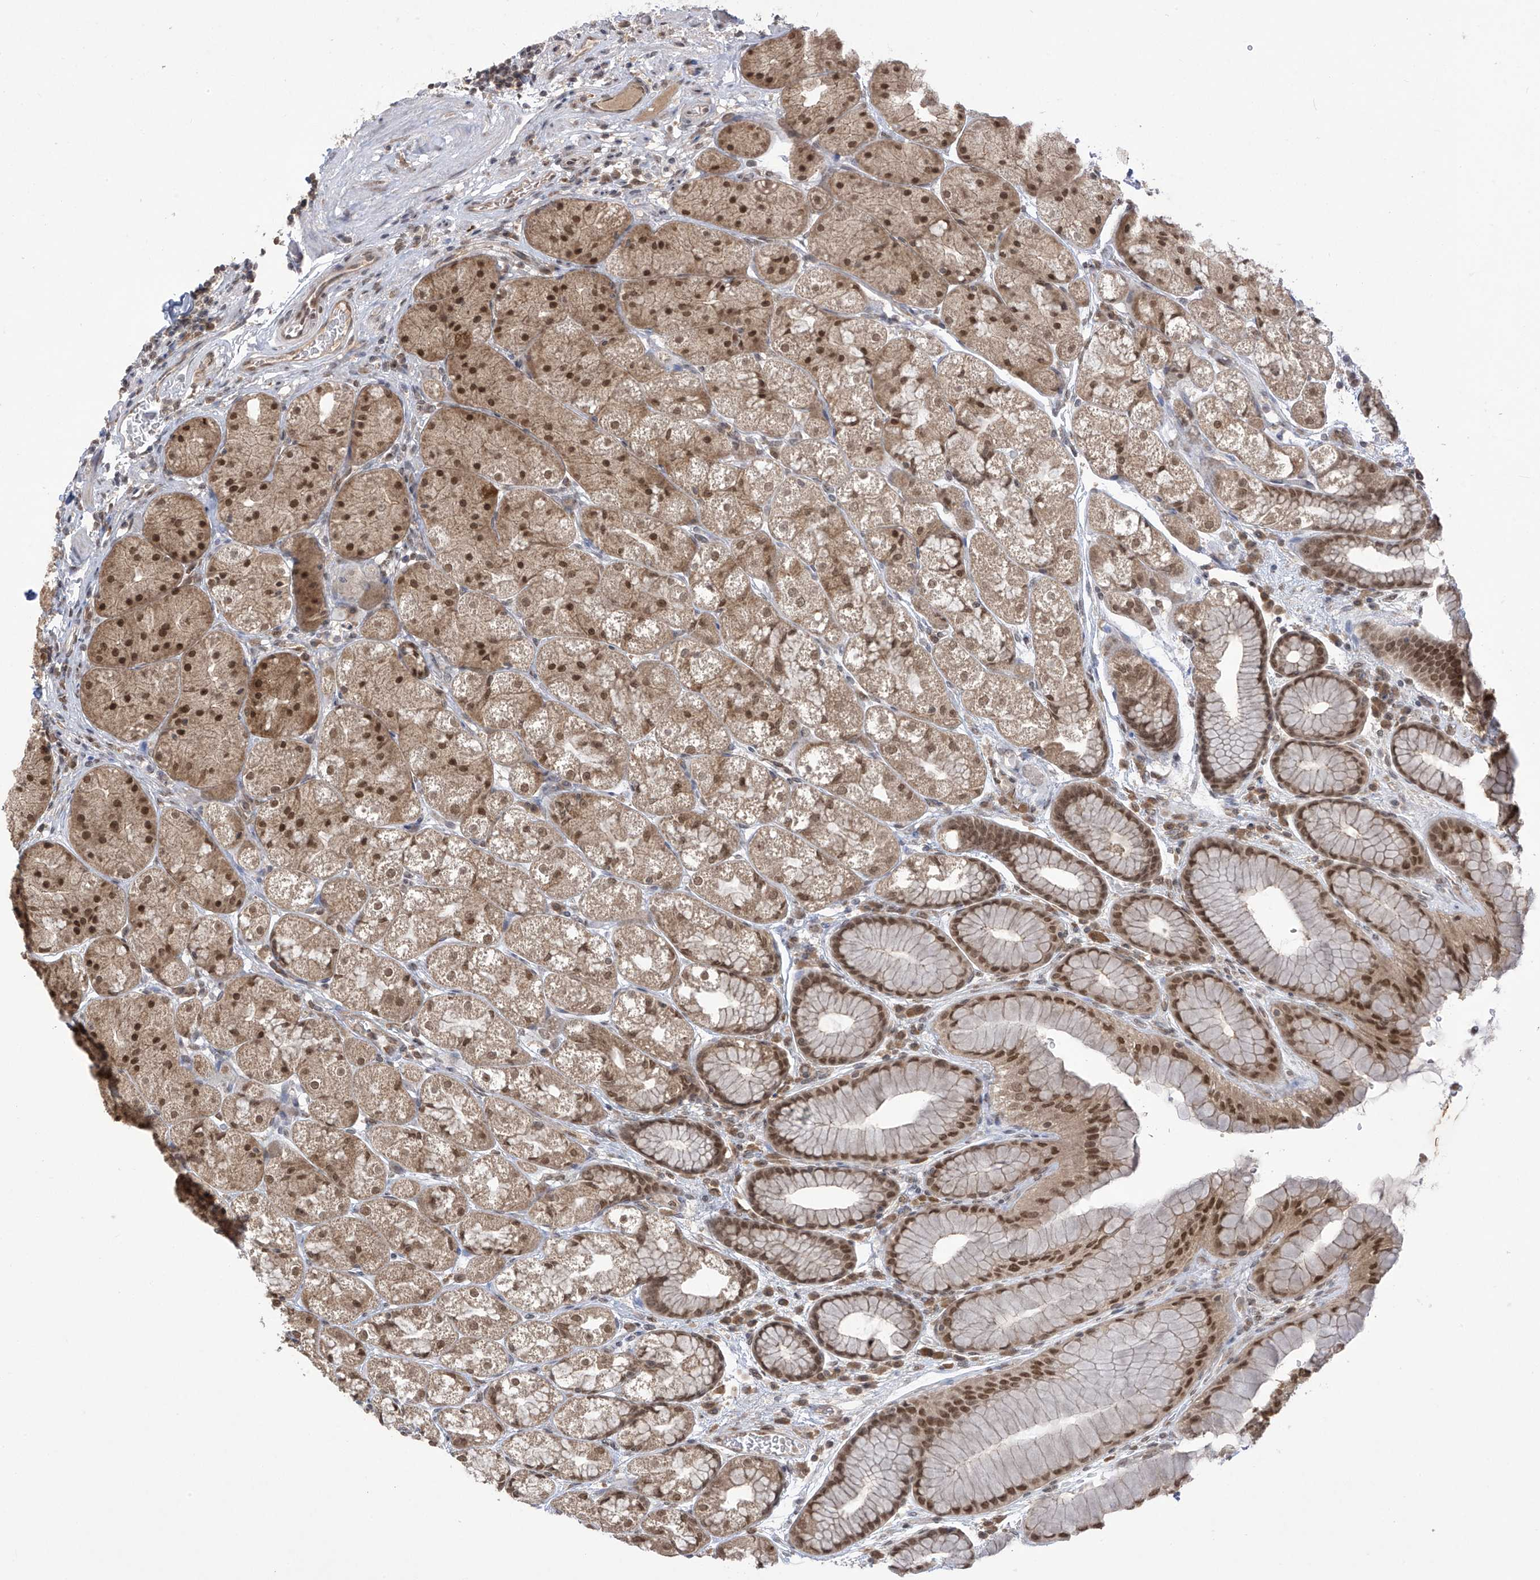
{"staining": {"intensity": "moderate", "quantity": ">75%", "location": "cytoplasmic/membranous,nuclear"}, "tissue": "stomach", "cell_type": "Glandular cells", "image_type": "normal", "snomed": [{"axis": "morphology", "description": "Normal tissue, NOS"}, {"axis": "topography", "description": "Stomach"}], "caption": "Glandular cells show medium levels of moderate cytoplasmic/membranous,nuclear staining in about >75% of cells in benign human stomach.", "gene": "LCOR", "patient": {"sex": "male", "age": 57}}